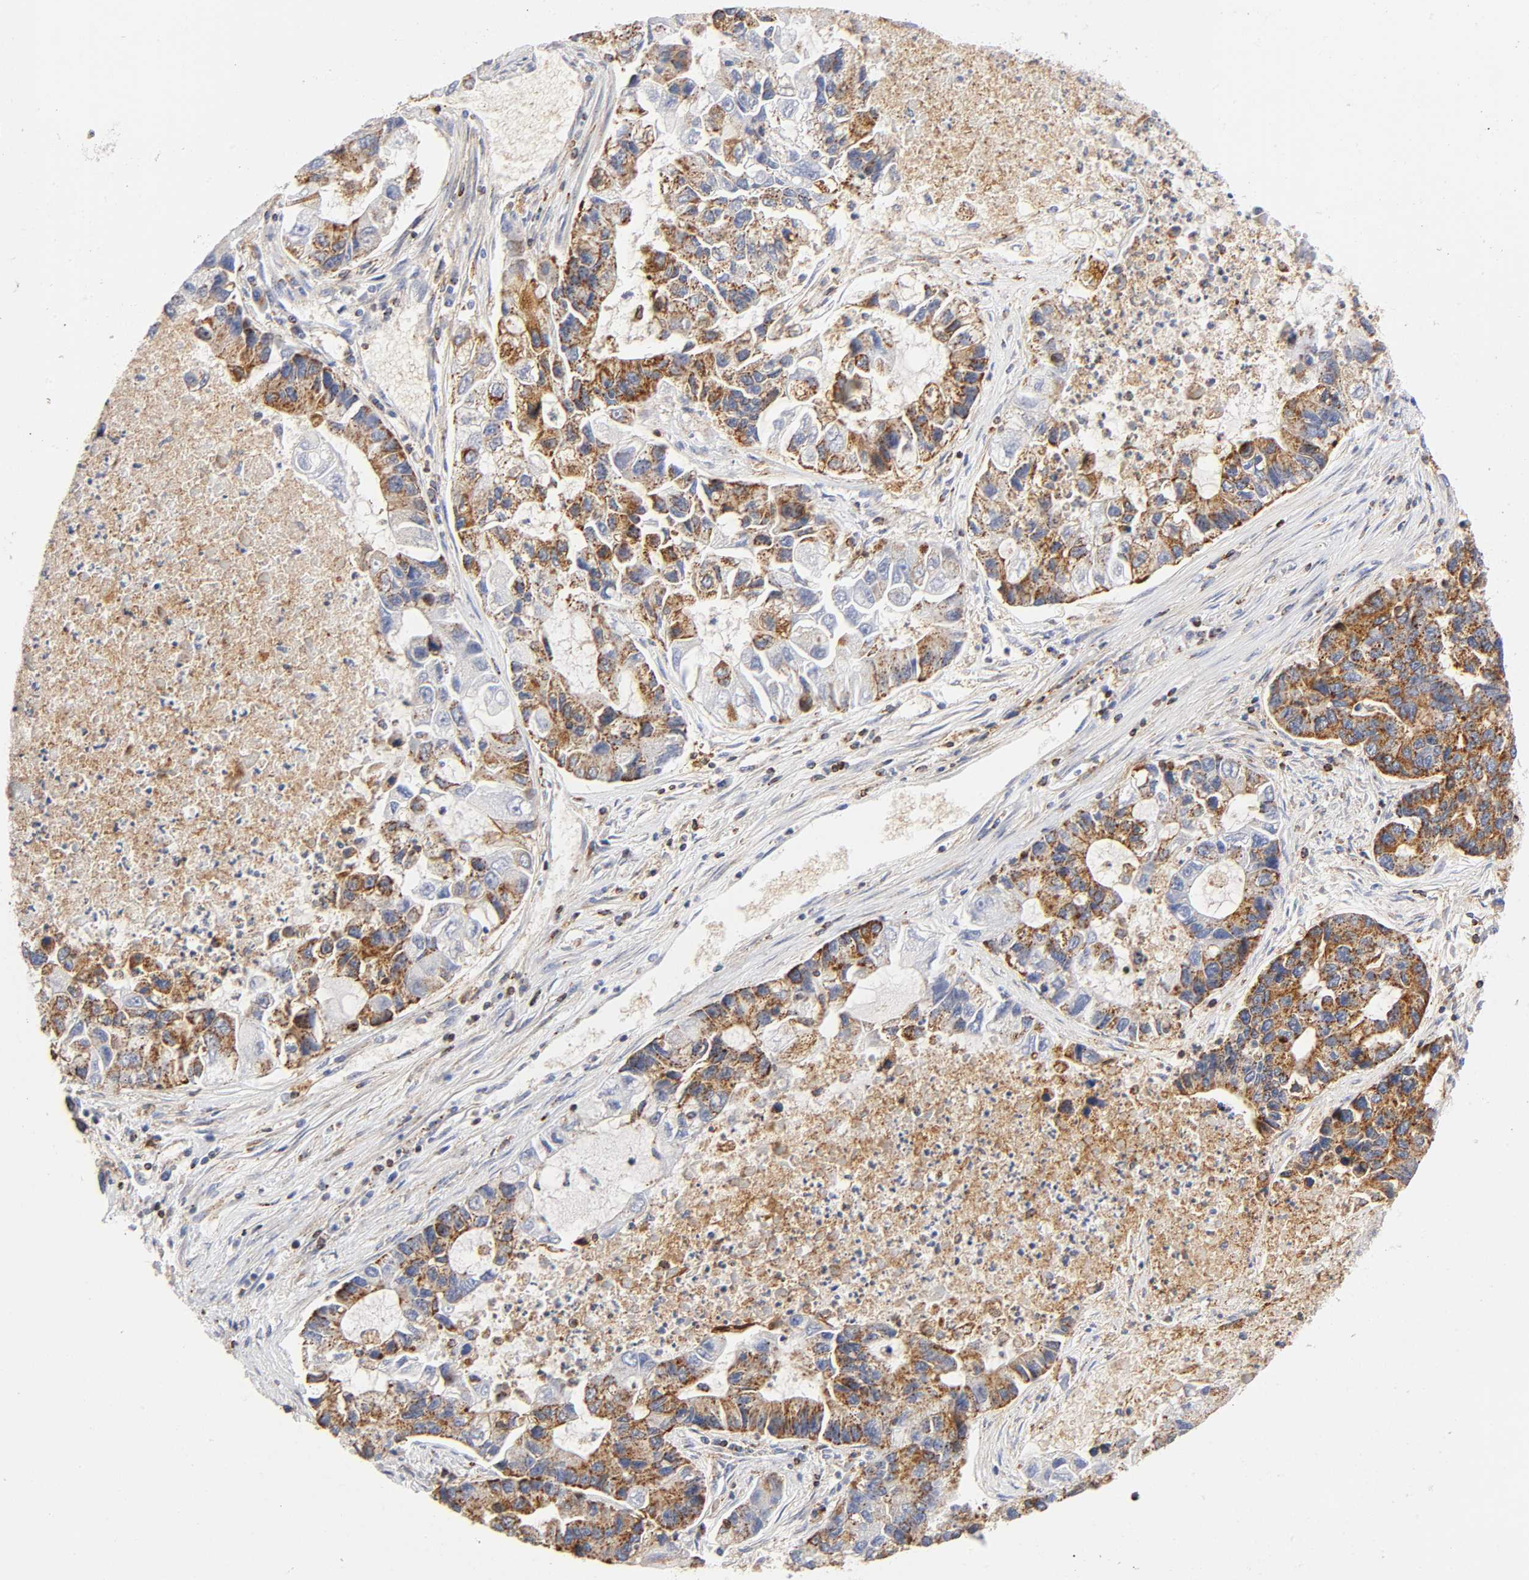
{"staining": {"intensity": "moderate", "quantity": ">75%", "location": "cytoplasmic/membranous"}, "tissue": "lung cancer", "cell_type": "Tumor cells", "image_type": "cancer", "snomed": [{"axis": "morphology", "description": "Adenocarcinoma, NOS"}, {"axis": "topography", "description": "Lung"}], "caption": "IHC histopathology image of neoplastic tissue: human lung cancer (adenocarcinoma) stained using IHC displays medium levels of moderate protein expression localized specifically in the cytoplasmic/membranous of tumor cells, appearing as a cytoplasmic/membranous brown color.", "gene": "ANXA7", "patient": {"sex": "female", "age": 51}}